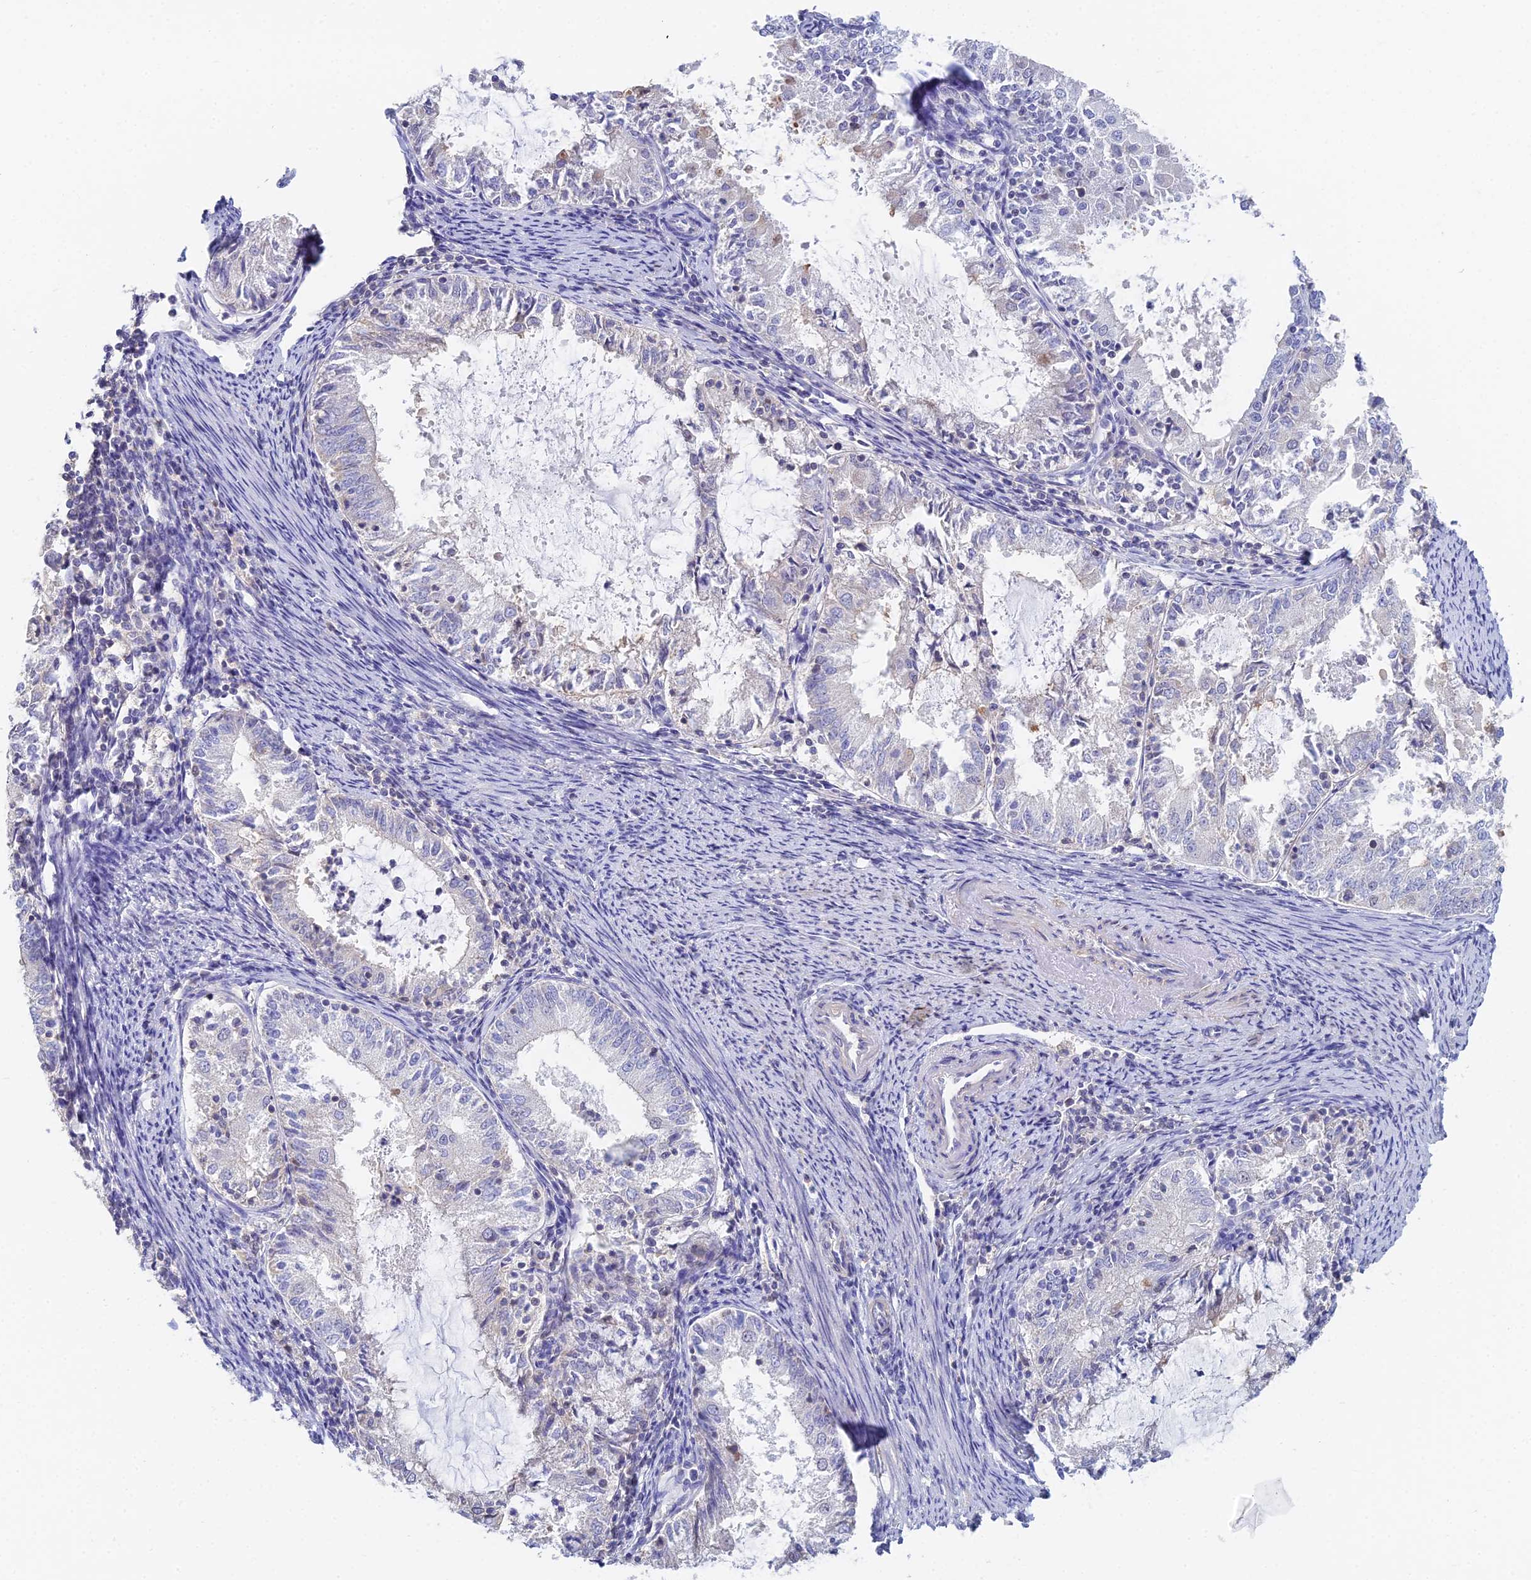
{"staining": {"intensity": "negative", "quantity": "none", "location": "none"}, "tissue": "endometrial cancer", "cell_type": "Tumor cells", "image_type": "cancer", "snomed": [{"axis": "morphology", "description": "Adenocarcinoma, NOS"}, {"axis": "topography", "description": "Endometrium"}], "caption": "Endometrial cancer (adenocarcinoma) was stained to show a protein in brown. There is no significant staining in tumor cells.", "gene": "MCM2", "patient": {"sex": "female", "age": 57}}